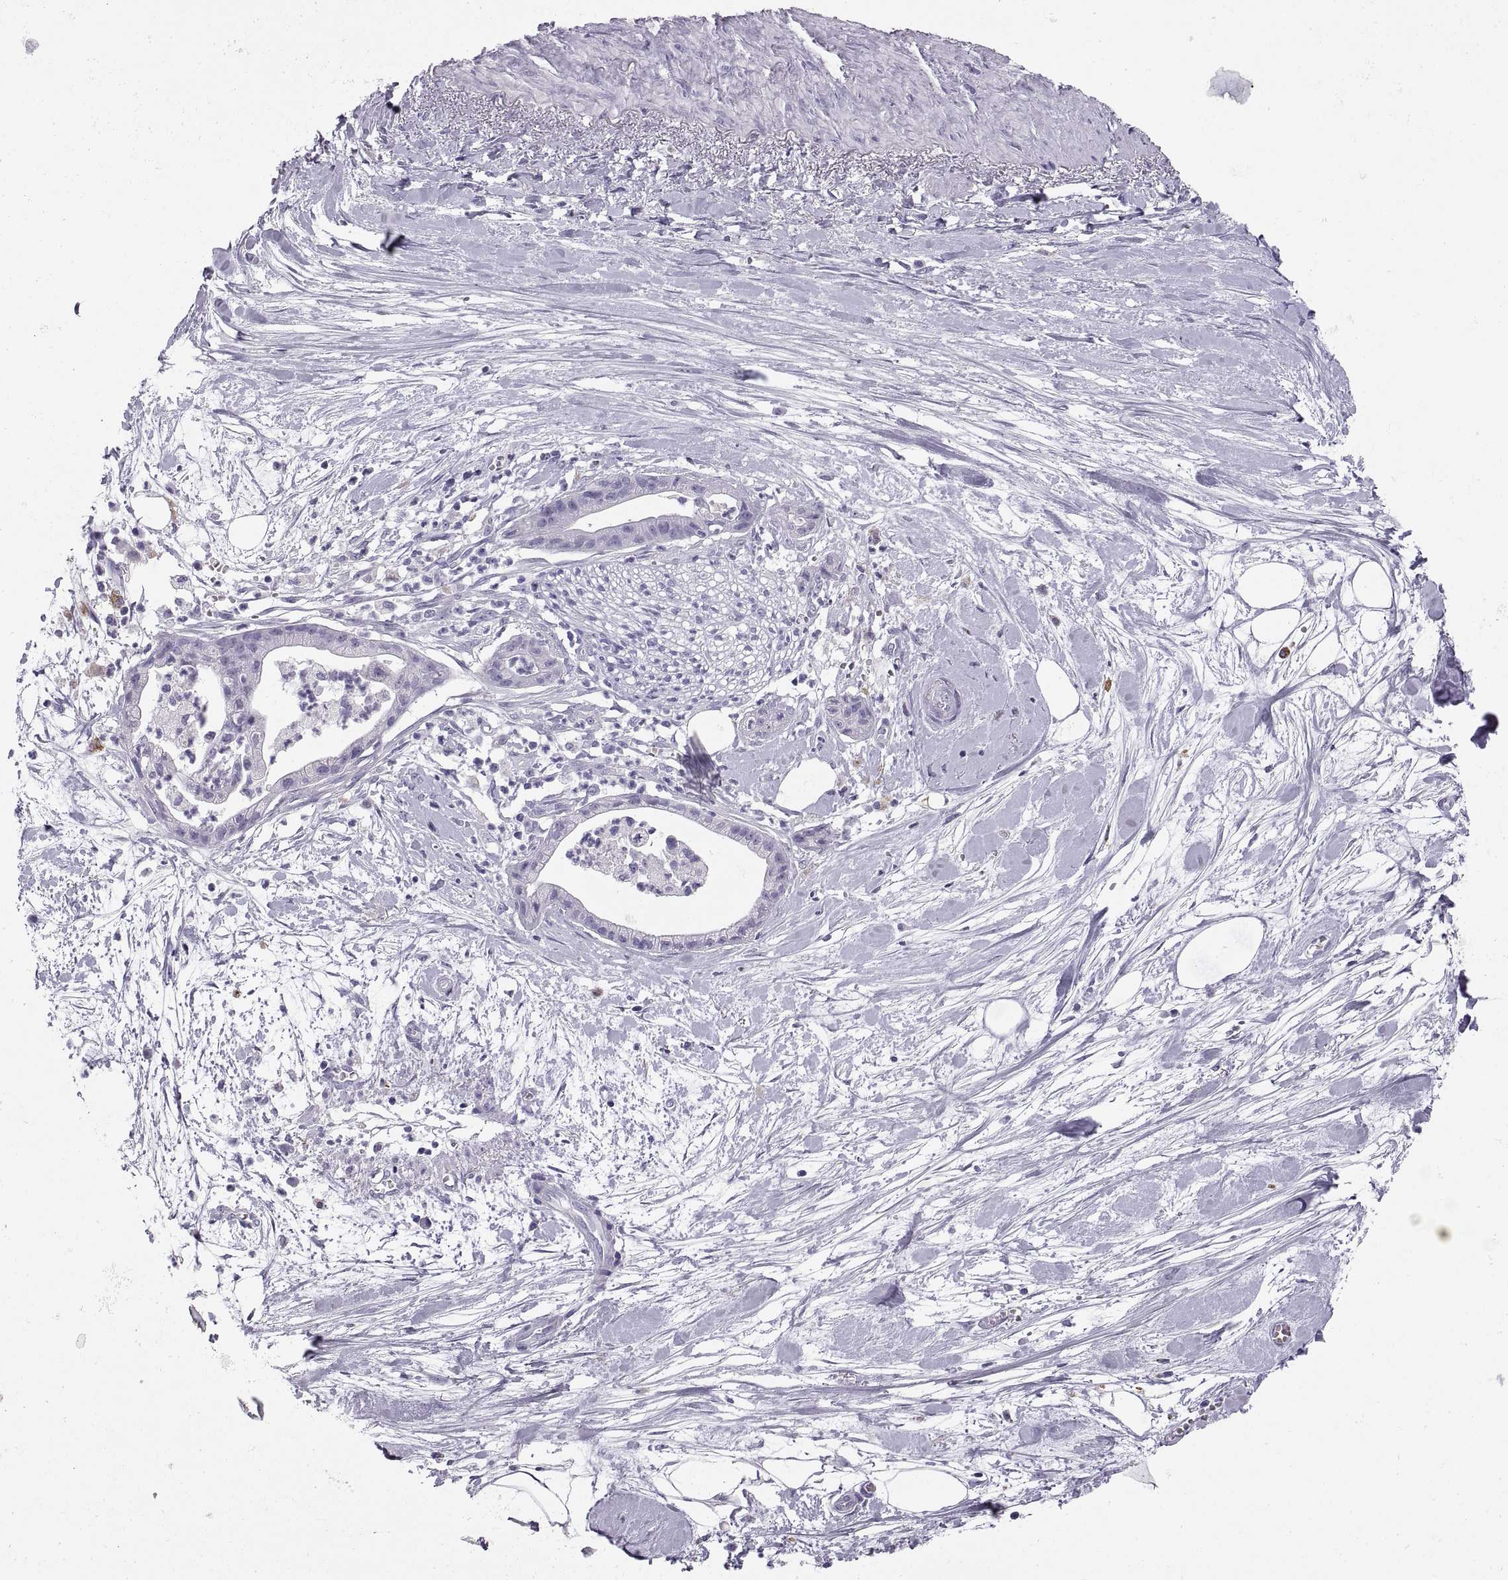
{"staining": {"intensity": "negative", "quantity": "none", "location": "none"}, "tissue": "pancreatic cancer", "cell_type": "Tumor cells", "image_type": "cancer", "snomed": [{"axis": "morphology", "description": "Normal tissue, NOS"}, {"axis": "morphology", "description": "Adenocarcinoma, NOS"}, {"axis": "topography", "description": "Lymph node"}, {"axis": "topography", "description": "Pancreas"}], "caption": "Pancreatic cancer (adenocarcinoma) was stained to show a protein in brown. There is no significant expression in tumor cells.", "gene": "QRICH2", "patient": {"sex": "female", "age": 58}}